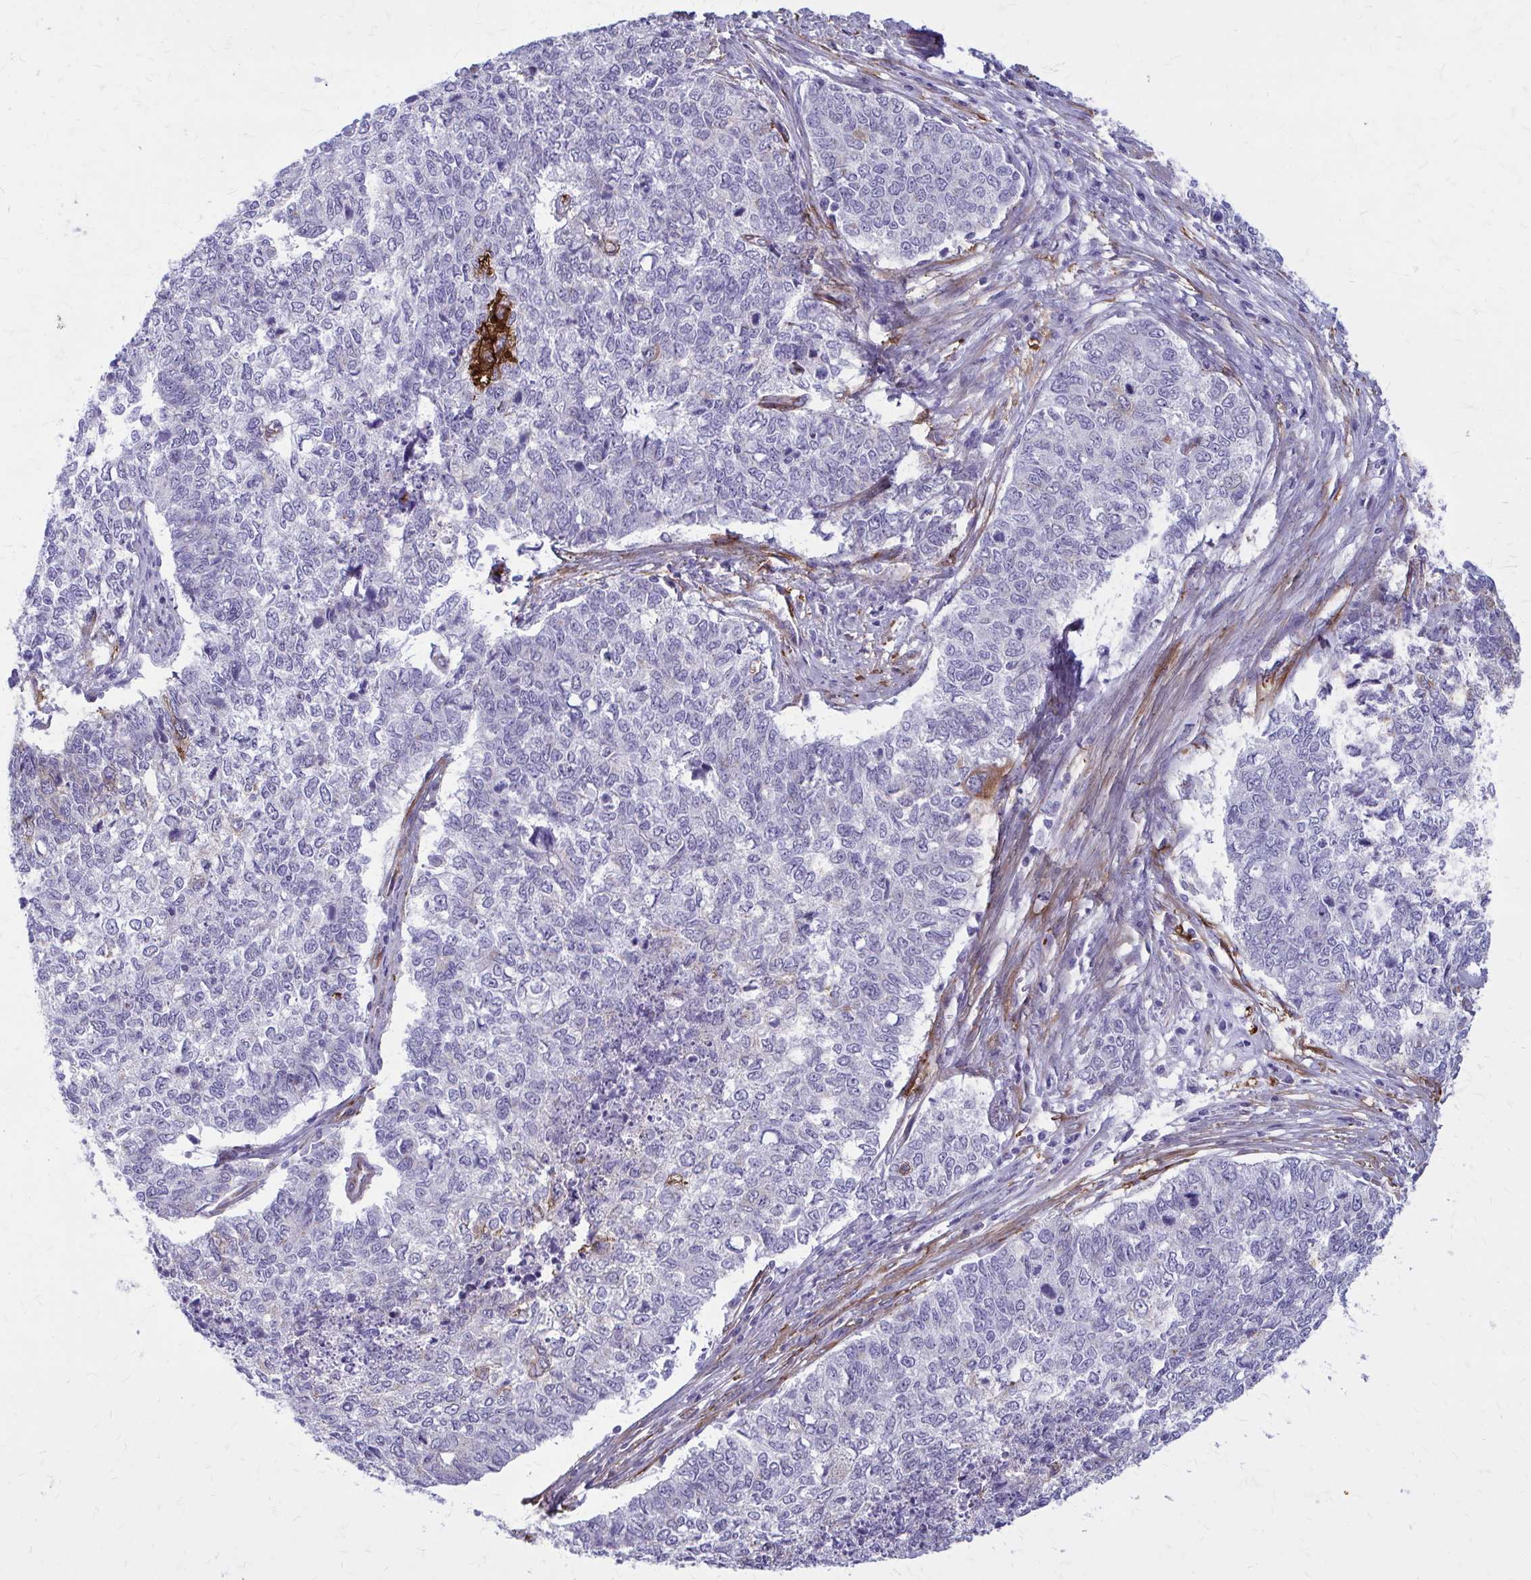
{"staining": {"intensity": "negative", "quantity": "none", "location": "none"}, "tissue": "cervical cancer", "cell_type": "Tumor cells", "image_type": "cancer", "snomed": [{"axis": "morphology", "description": "Adenocarcinoma, NOS"}, {"axis": "topography", "description": "Cervix"}], "caption": "Tumor cells show no significant staining in cervical adenocarcinoma.", "gene": "AKAP12", "patient": {"sex": "female", "age": 63}}